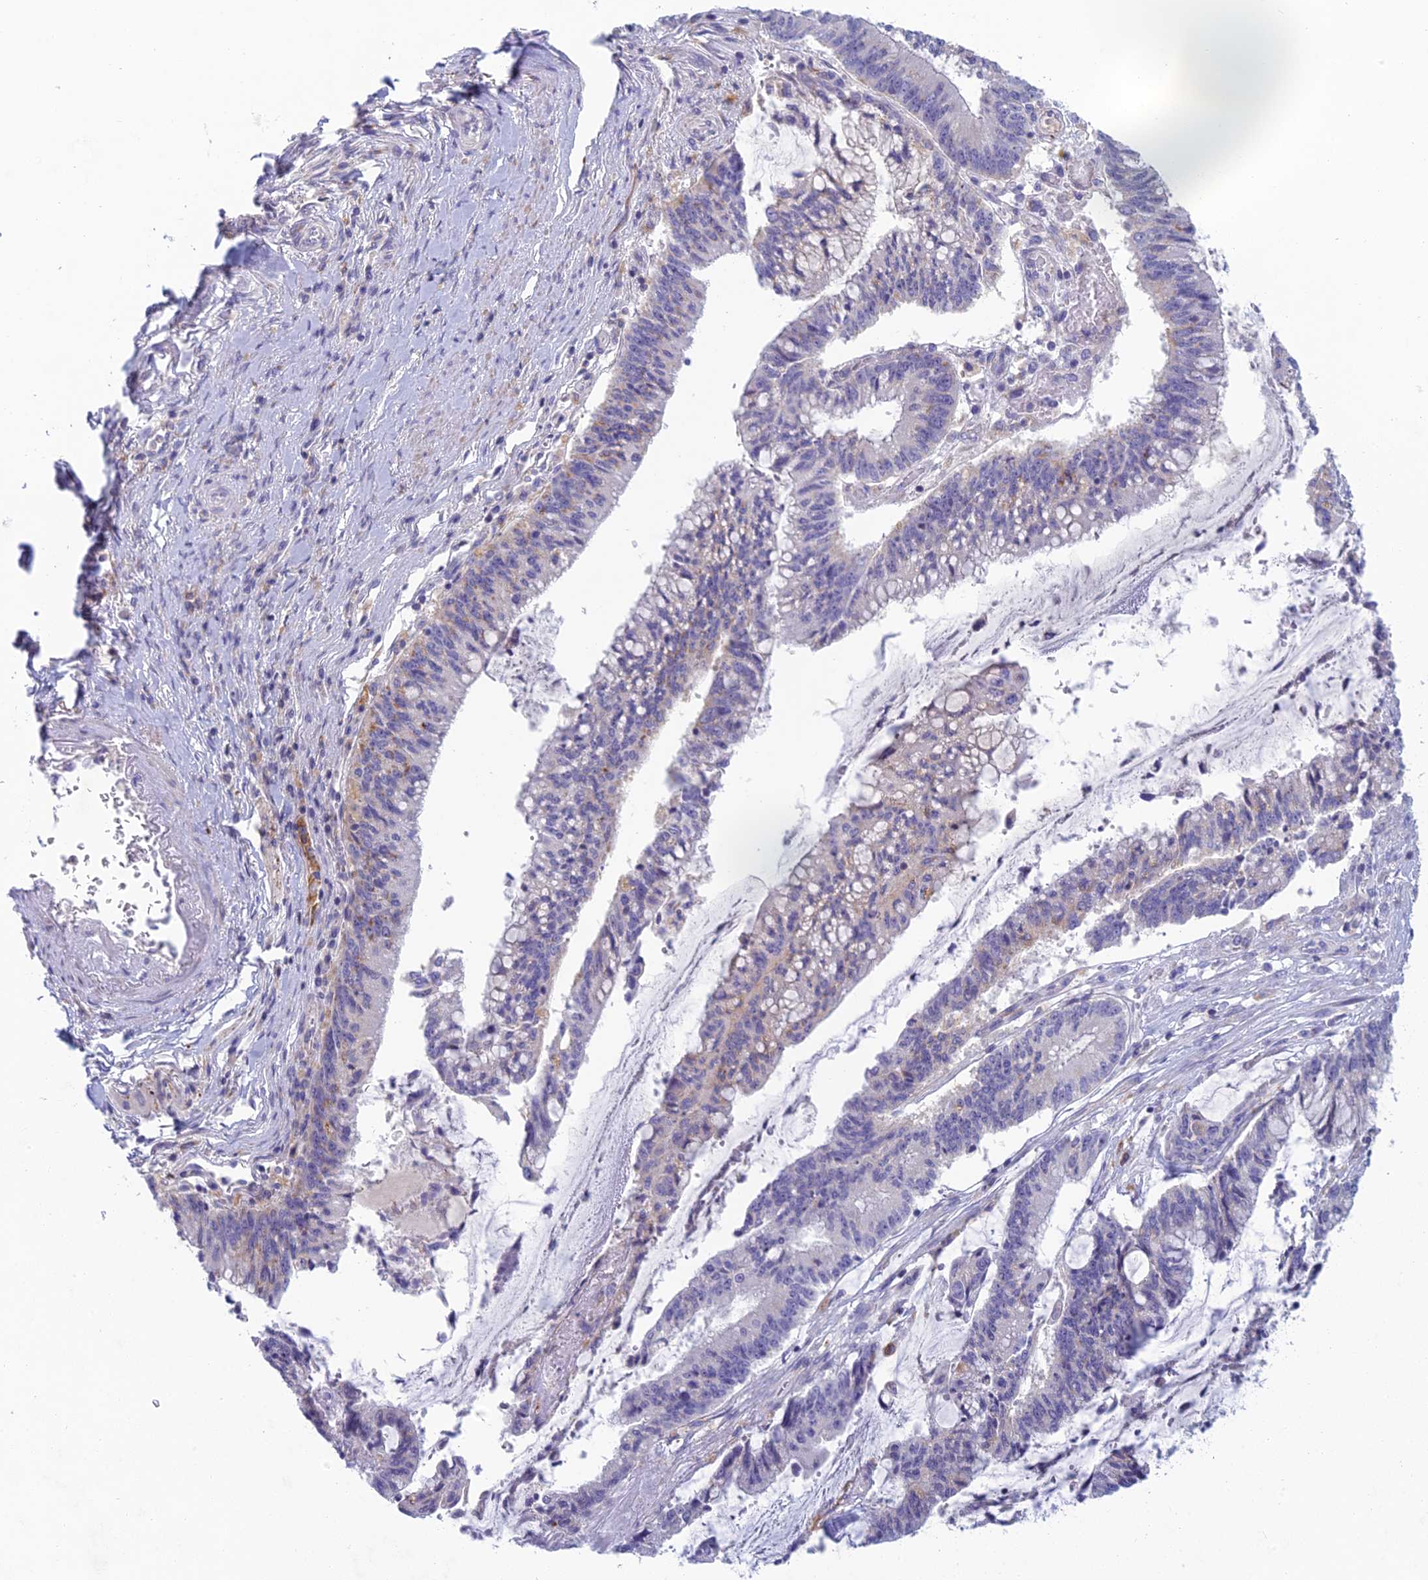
{"staining": {"intensity": "weak", "quantity": "<25%", "location": "cytoplasmic/membranous"}, "tissue": "pancreatic cancer", "cell_type": "Tumor cells", "image_type": "cancer", "snomed": [{"axis": "morphology", "description": "Adenocarcinoma, NOS"}, {"axis": "topography", "description": "Pancreas"}], "caption": "This is an immunohistochemistry photomicrograph of human pancreatic cancer (adenocarcinoma). There is no staining in tumor cells.", "gene": "FERD3L", "patient": {"sex": "female", "age": 50}}